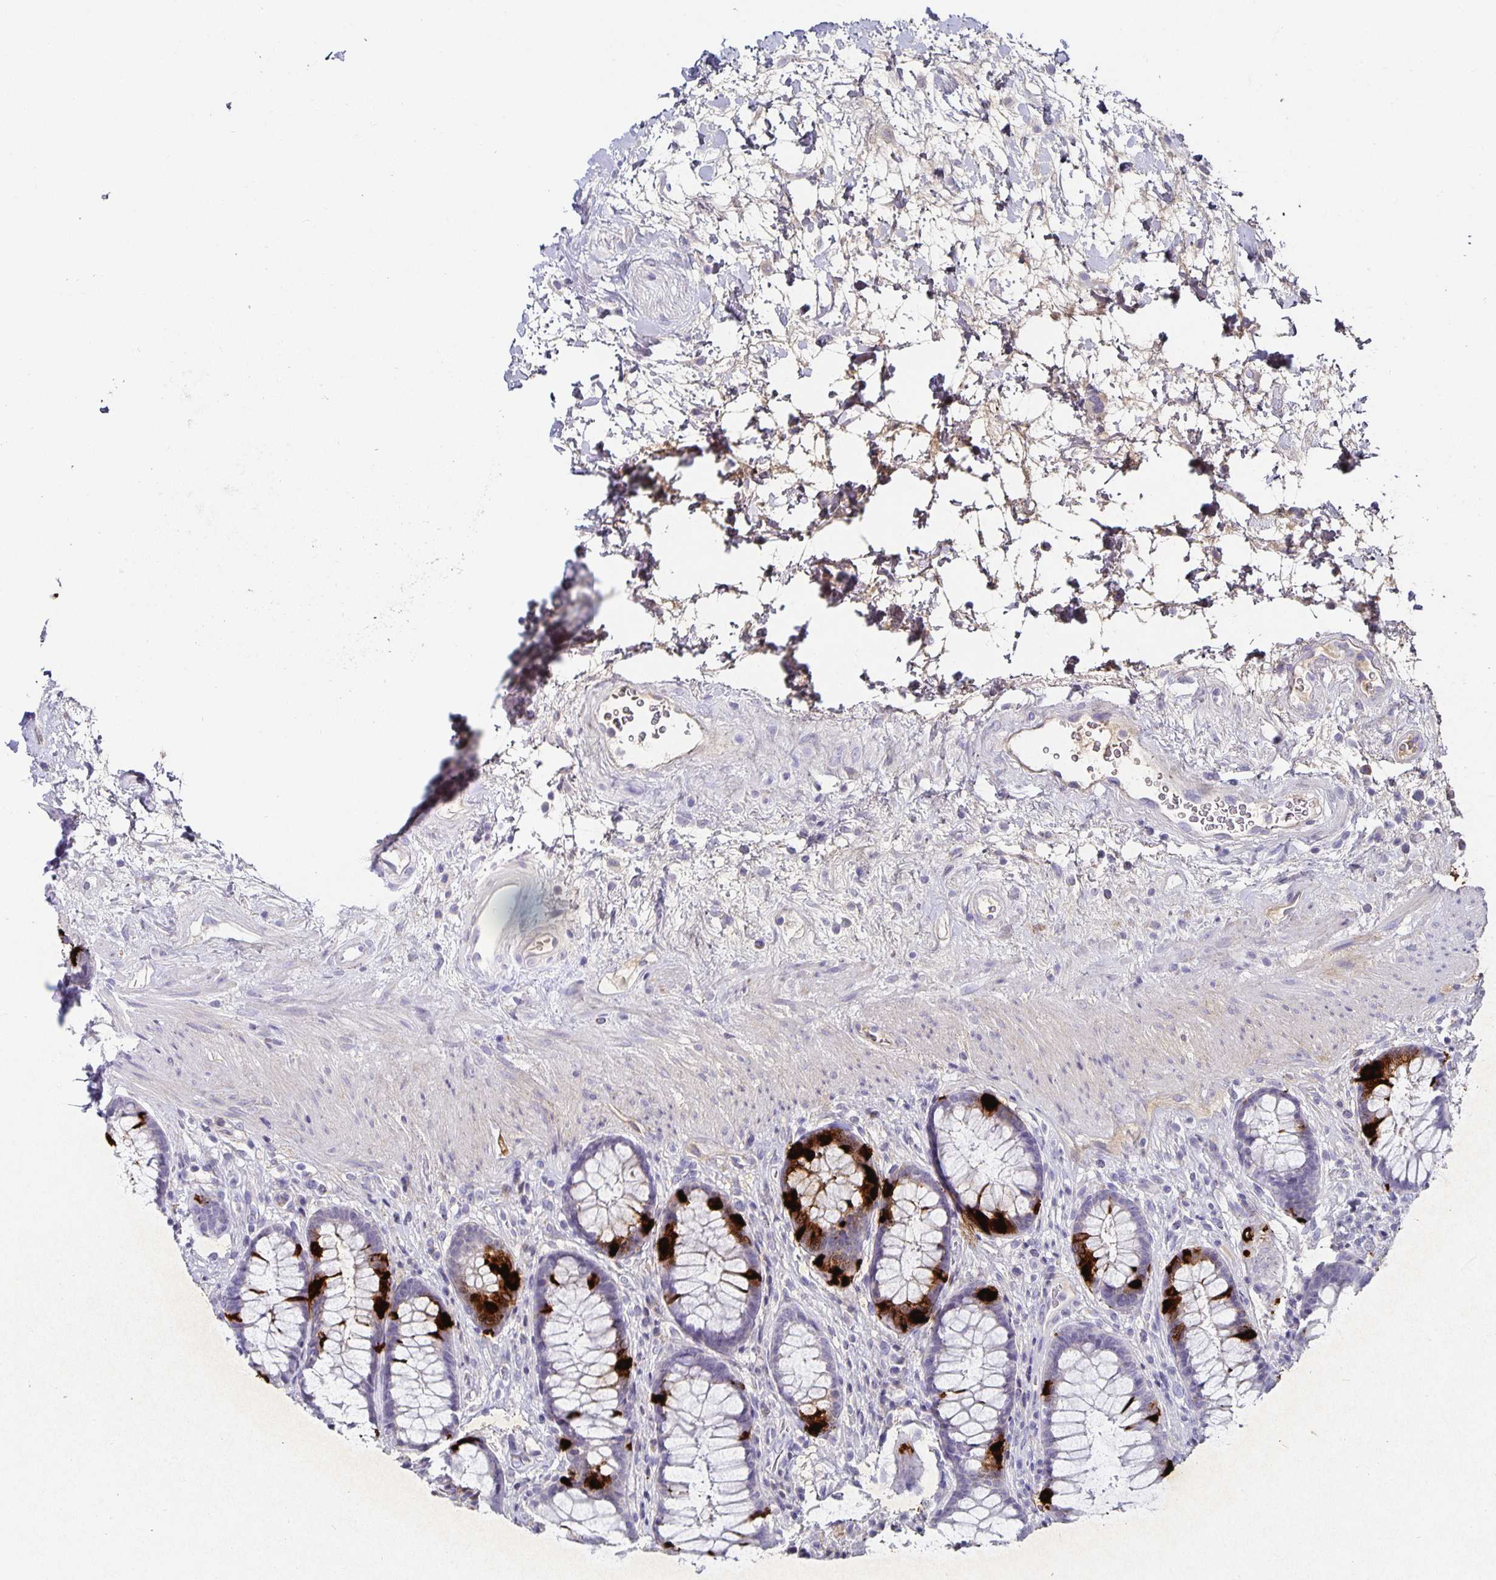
{"staining": {"intensity": "strong", "quantity": "<25%", "location": "cytoplasmic/membranous"}, "tissue": "rectum", "cell_type": "Glandular cells", "image_type": "normal", "snomed": [{"axis": "morphology", "description": "Normal tissue, NOS"}, {"axis": "topography", "description": "Rectum"}], "caption": "High-power microscopy captured an immunohistochemistry (IHC) photomicrograph of normal rectum, revealing strong cytoplasmic/membranous expression in about <25% of glandular cells.", "gene": "CHGA", "patient": {"sex": "male", "age": 72}}